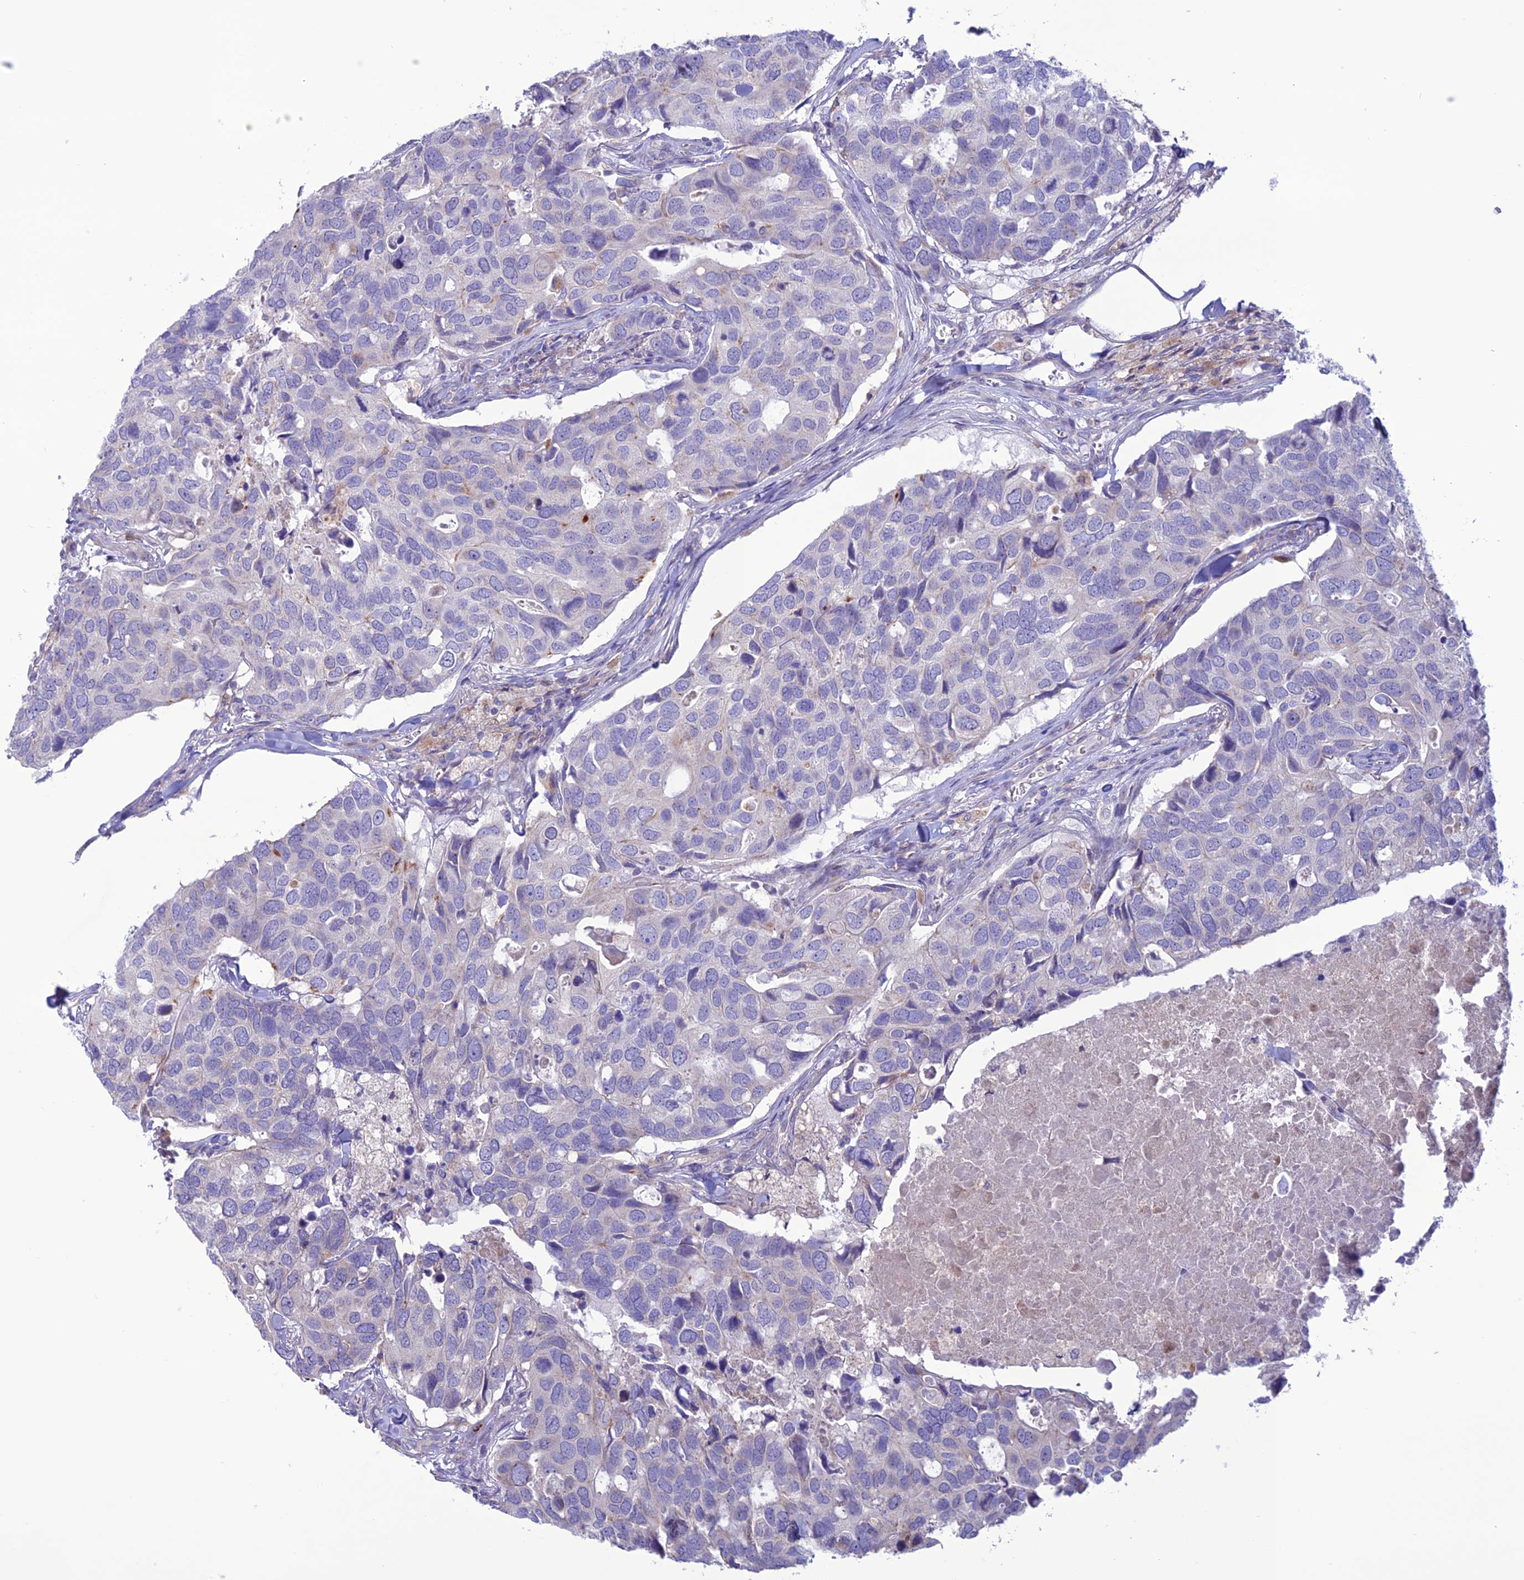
{"staining": {"intensity": "negative", "quantity": "none", "location": "none"}, "tissue": "breast cancer", "cell_type": "Tumor cells", "image_type": "cancer", "snomed": [{"axis": "morphology", "description": "Duct carcinoma"}, {"axis": "topography", "description": "Breast"}], "caption": "This is an immunohistochemistry (IHC) histopathology image of human breast cancer (intraductal carcinoma). There is no positivity in tumor cells.", "gene": "CLCN7", "patient": {"sex": "female", "age": 83}}